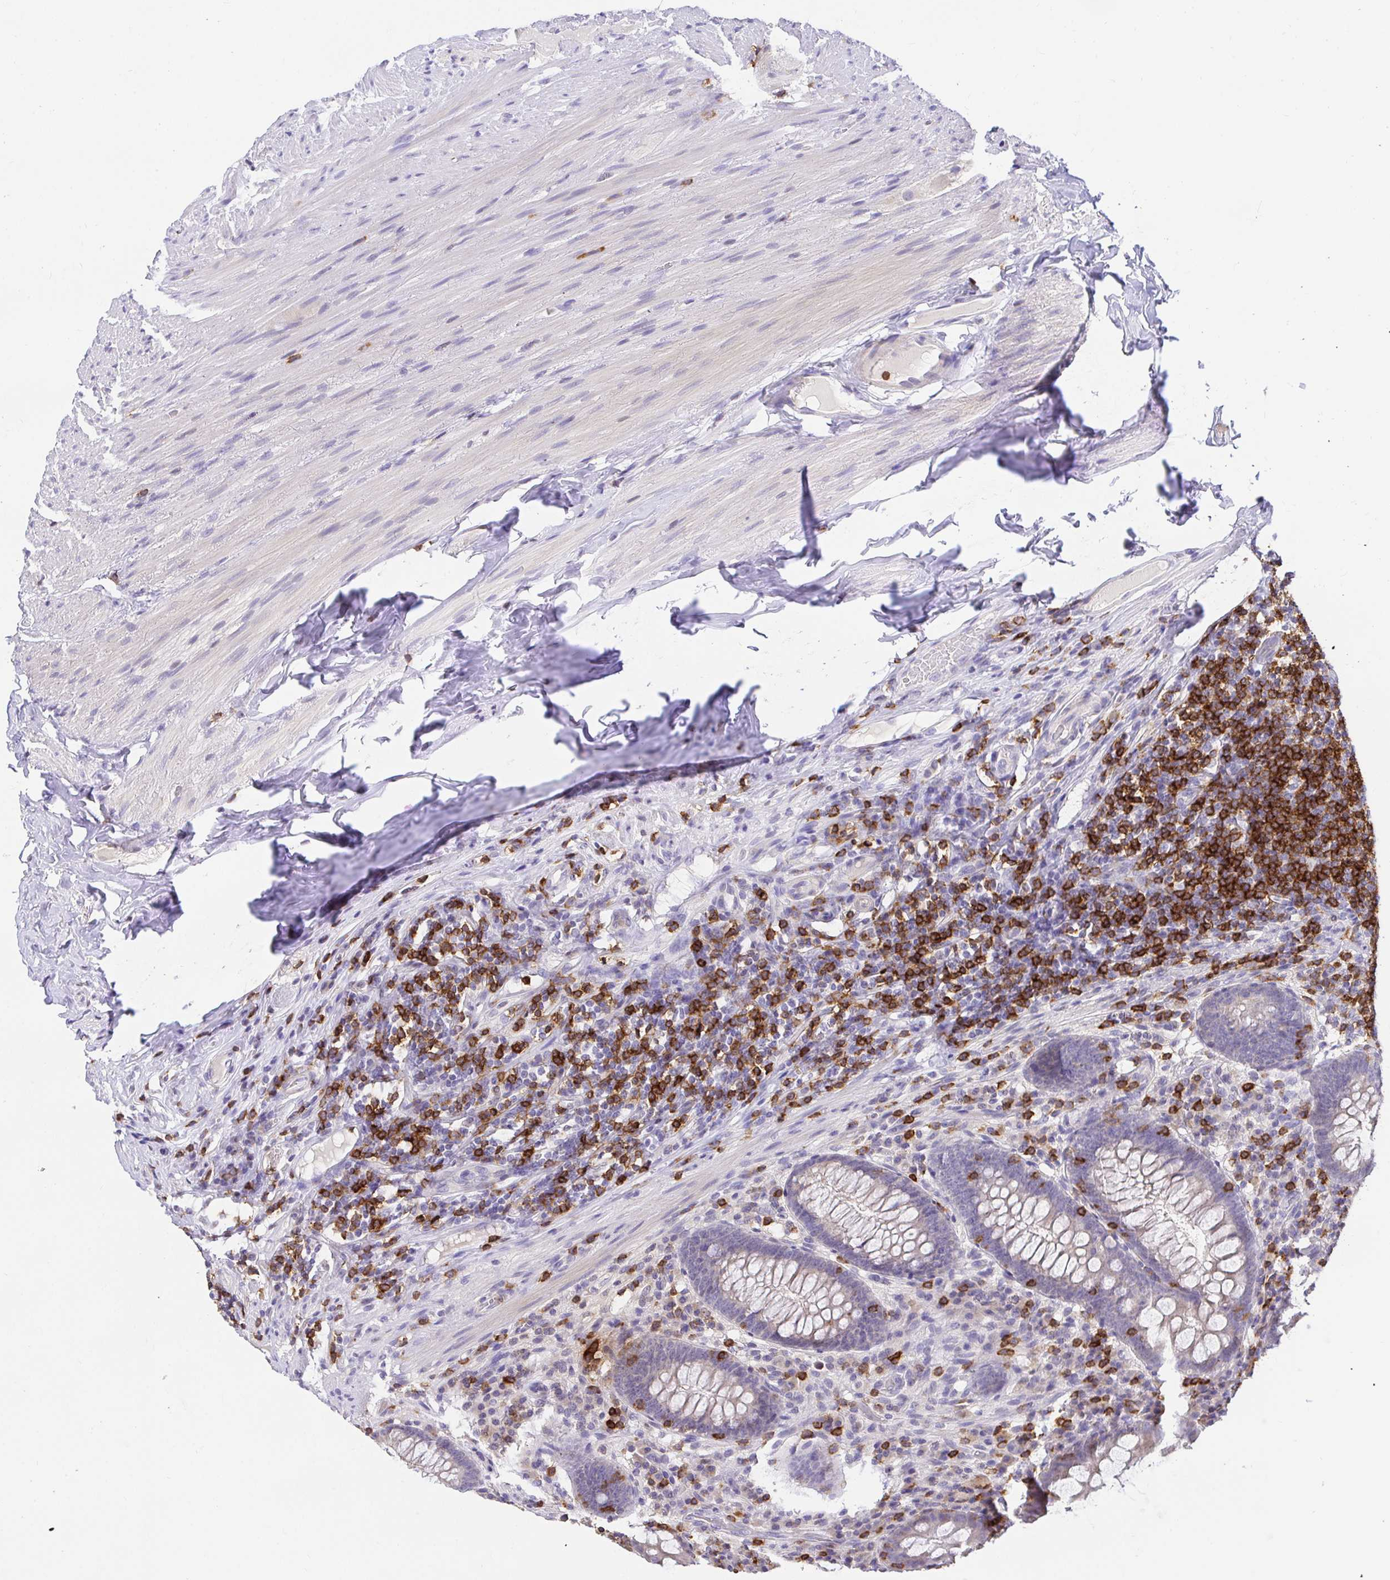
{"staining": {"intensity": "negative", "quantity": "none", "location": "none"}, "tissue": "appendix", "cell_type": "Glandular cells", "image_type": "normal", "snomed": [{"axis": "morphology", "description": "Normal tissue, NOS"}, {"axis": "topography", "description": "Appendix"}], "caption": "IHC histopathology image of benign appendix: appendix stained with DAB (3,3'-diaminobenzidine) exhibits no significant protein positivity in glandular cells.", "gene": "SKAP1", "patient": {"sex": "male", "age": 71}}